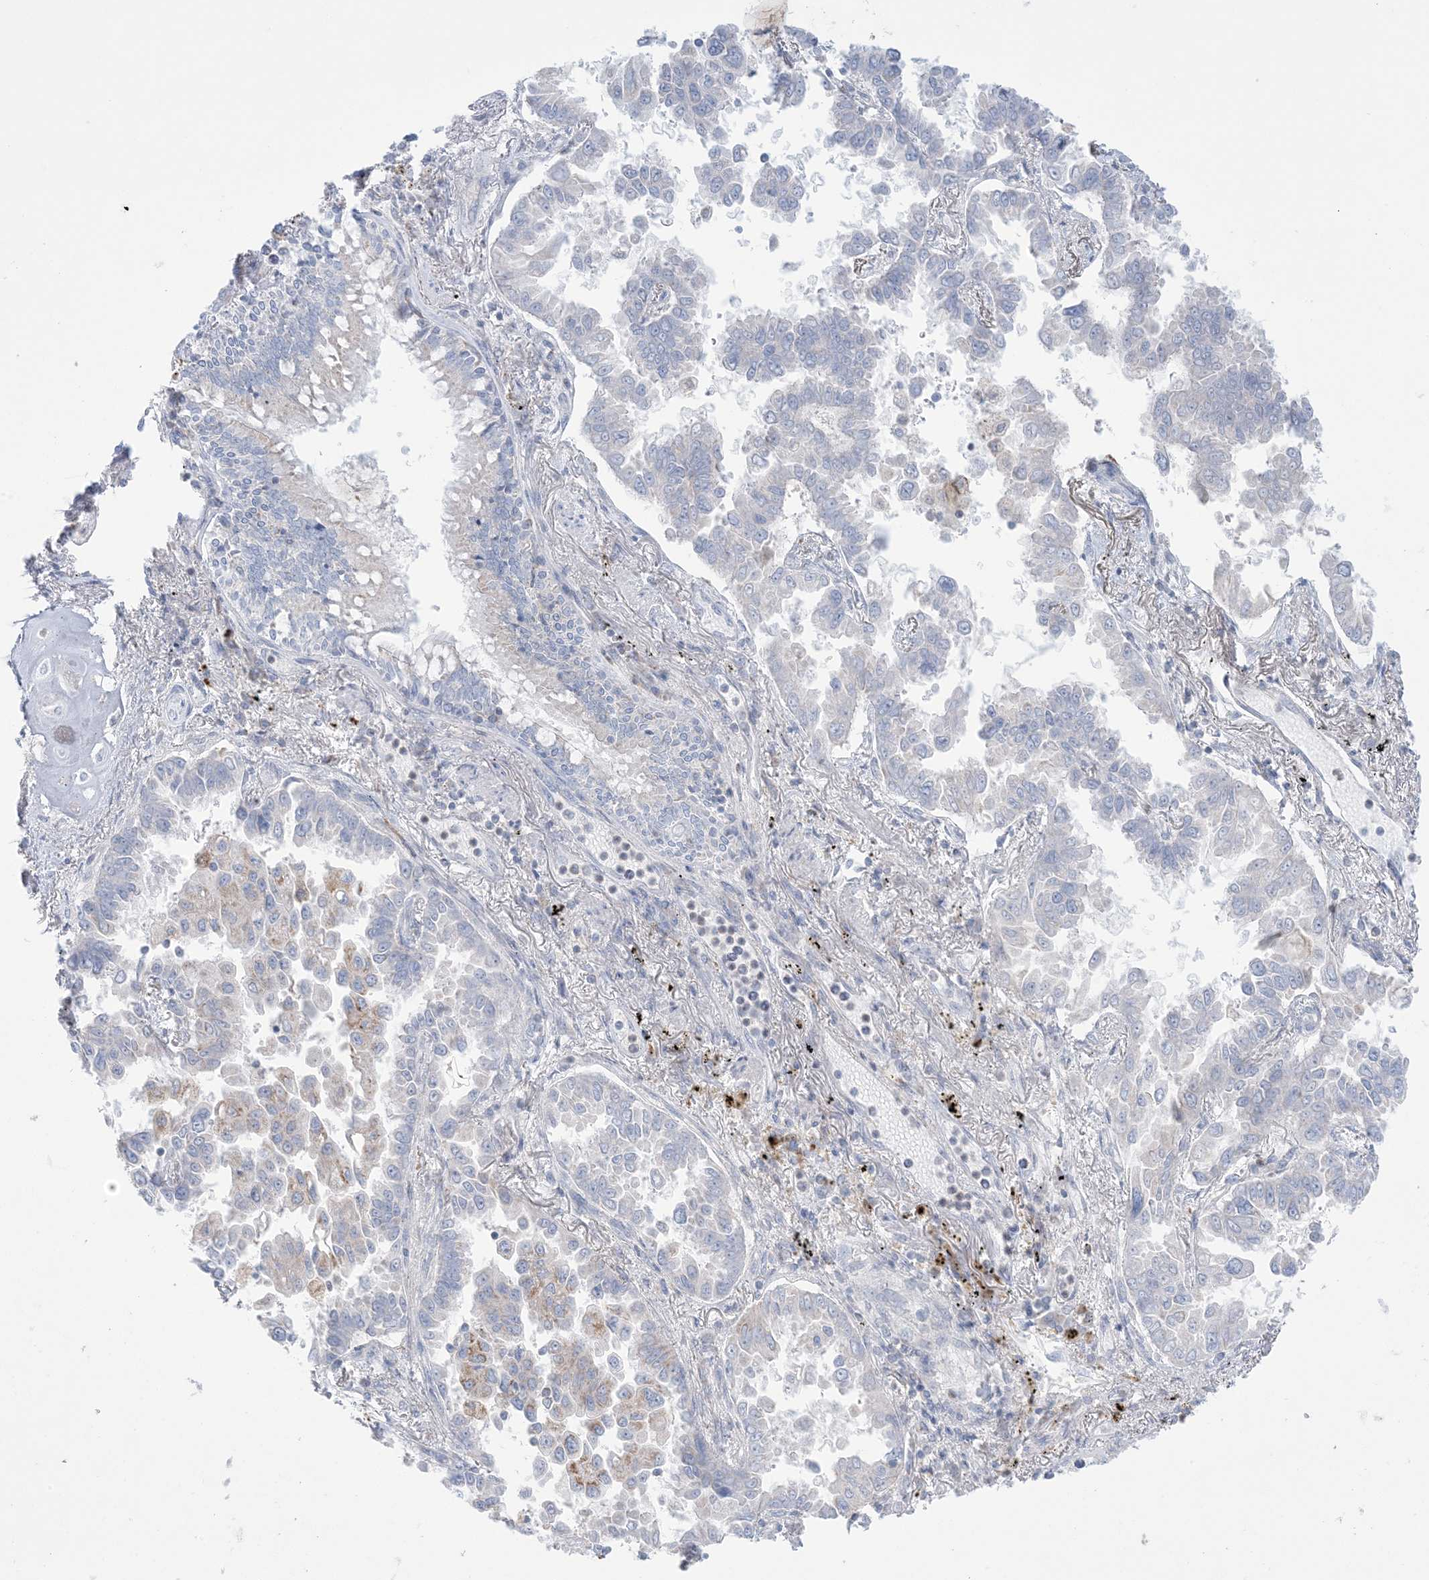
{"staining": {"intensity": "moderate", "quantity": "<25%", "location": "cytoplasmic/membranous"}, "tissue": "lung cancer", "cell_type": "Tumor cells", "image_type": "cancer", "snomed": [{"axis": "morphology", "description": "Adenocarcinoma, NOS"}, {"axis": "topography", "description": "Lung"}], "caption": "The image shows staining of lung cancer (adenocarcinoma), revealing moderate cytoplasmic/membranous protein expression (brown color) within tumor cells.", "gene": "KCTD6", "patient": {"sex": "female", "age": 67}}